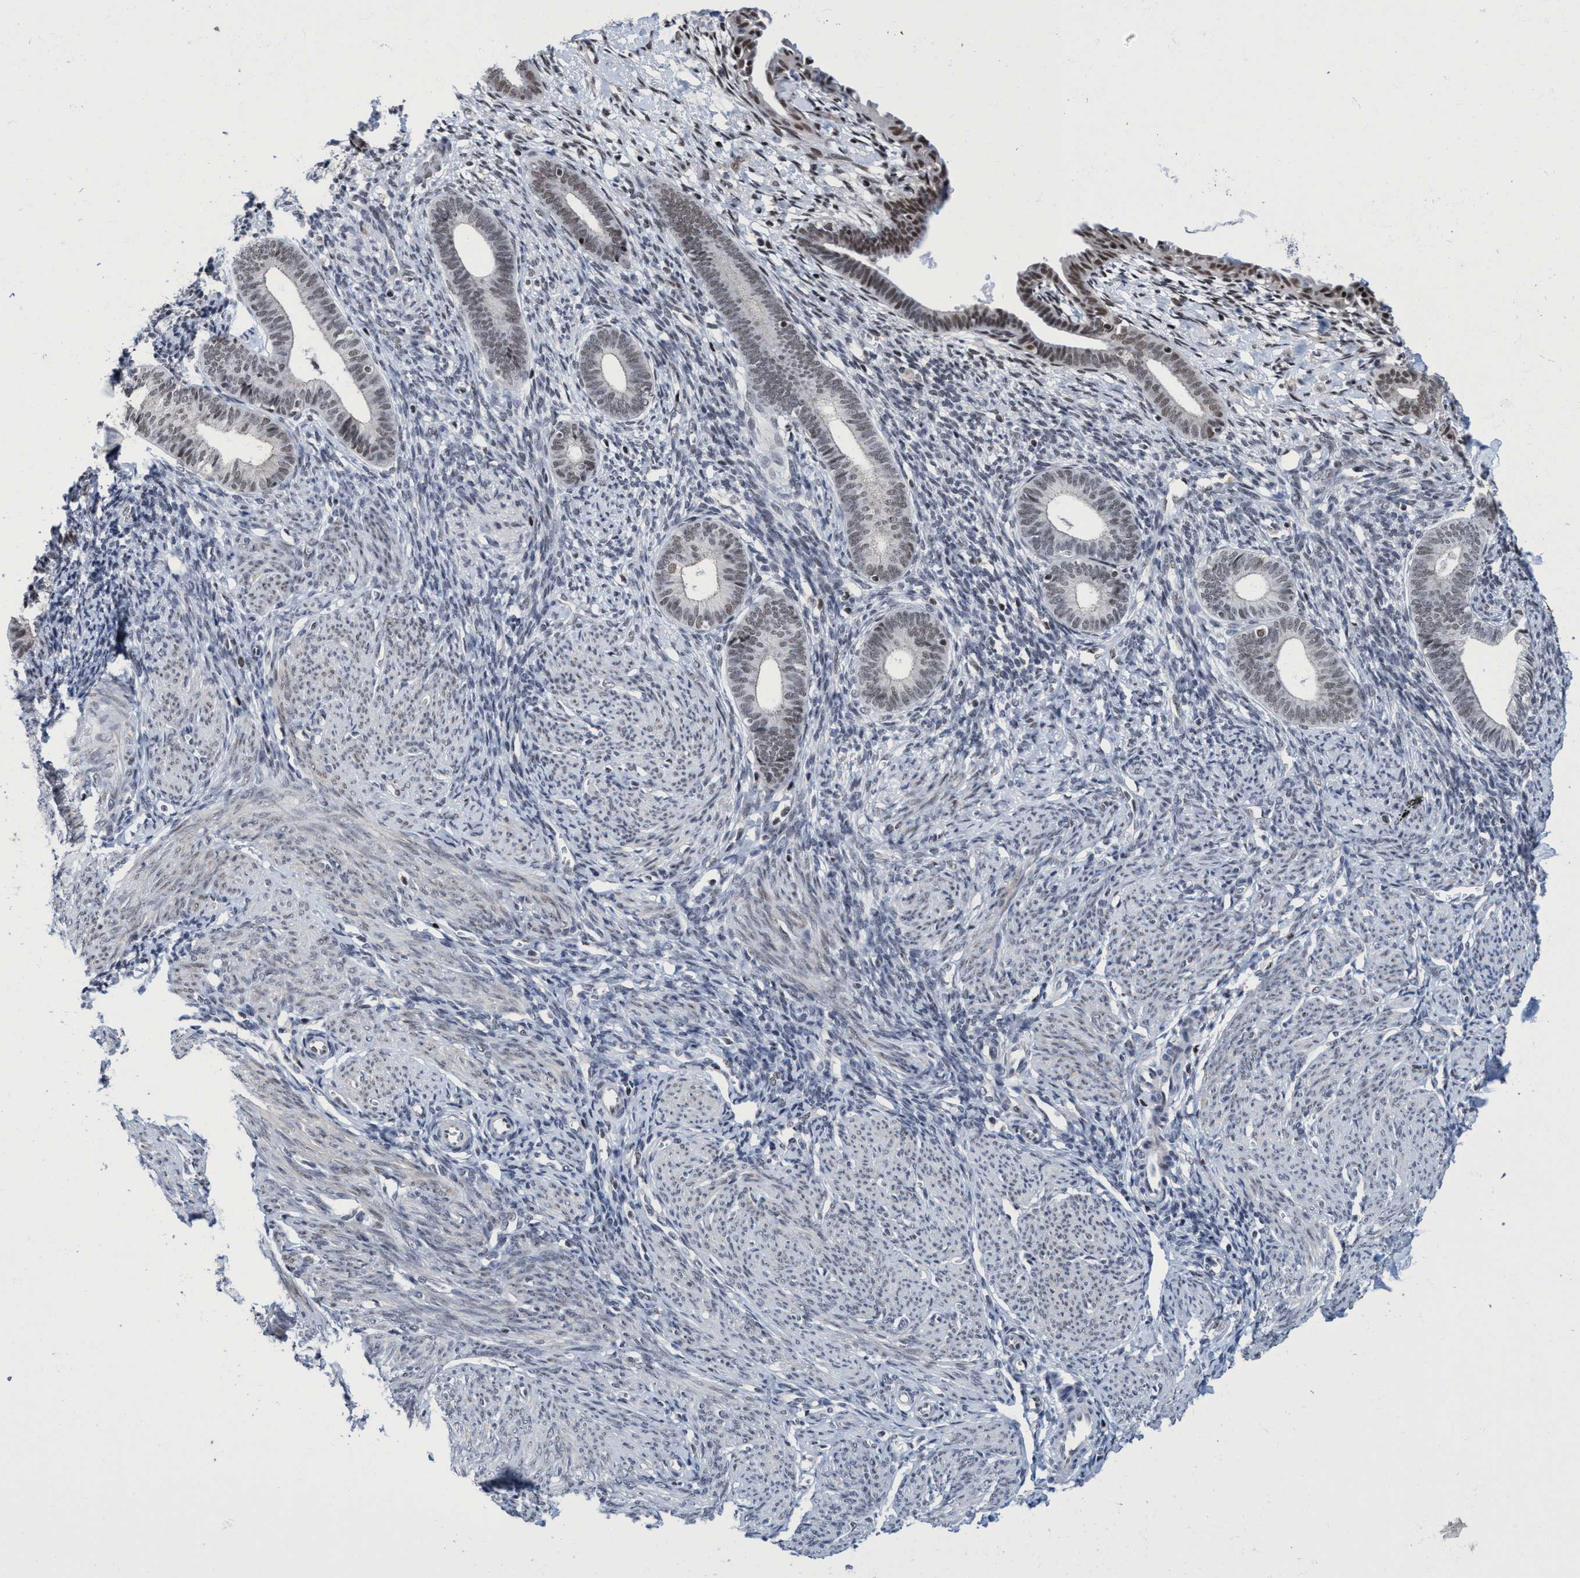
{"staining": {"intensity": "negative", "quantity": "none", "location": "none"}, "tissue": "endometrium", "cell_type": "Cells in endometrial stroma", "image_type": "normal", "snomed": [{"axis": "morphology", "description": "Normal tissue, NOS"}, {"axis": "morphology", "description": "Adenocarcinoma, NOS"}, {"axis": "topography", "description": "Endometrium"}], "caption": "There is no significant positivity in cells in endometrial stroma of endometrium.", "gene": "C9orf78", "patient": {"sex": "female", "age": 57}}